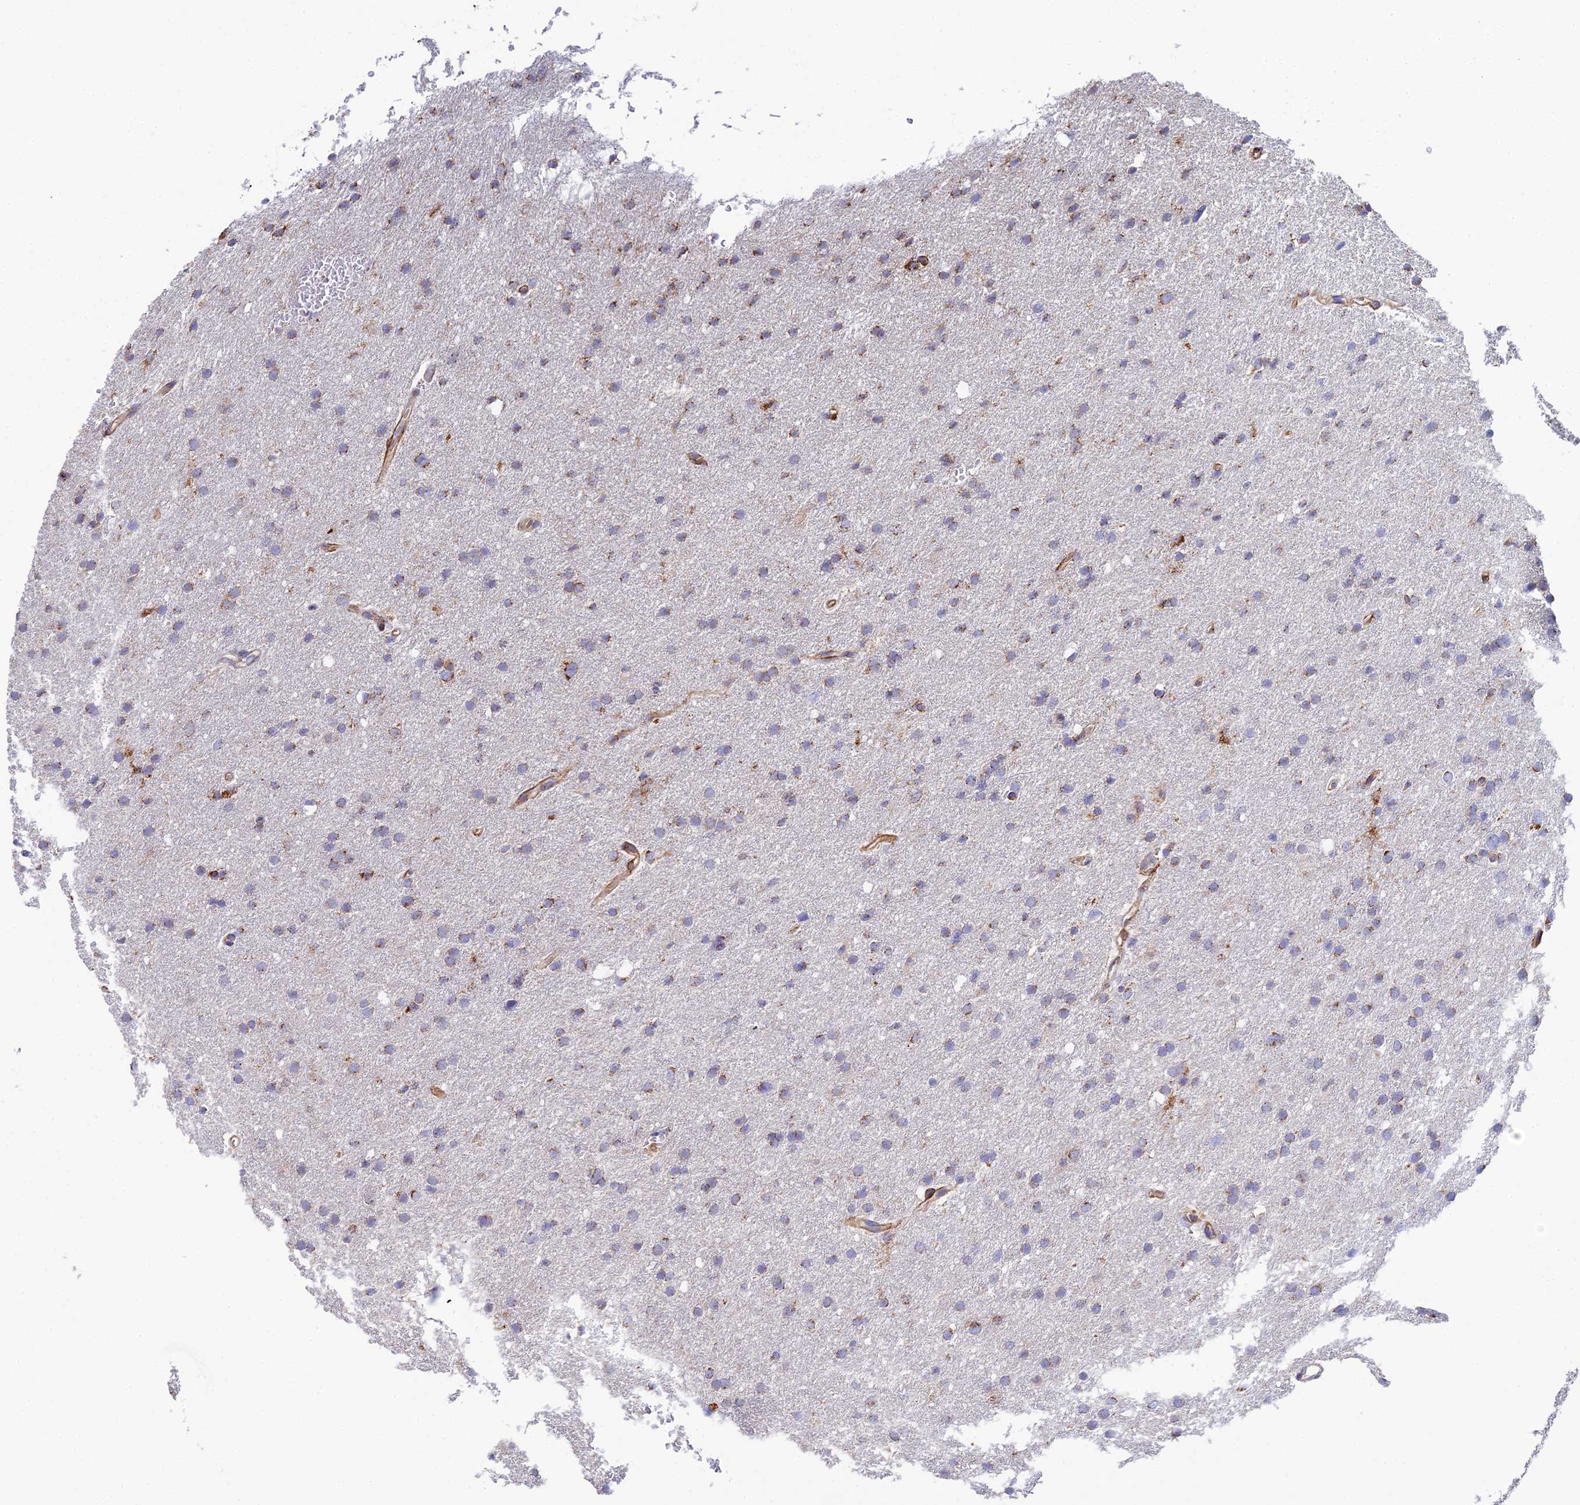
{"staining": {"intensity": "moderate", "quantity": ">75%", "location": "cytoplasmic/membranous"}, "tissue": "glioma", "cell_type": "Tumor cells", "image_type": "cancer", "snomed": [{"axis": "morphology", "description": "Glioma, malignant, High grade"}, {"axis": "topography", "description": "Cerebral cortex"}], "caption": "High-grade glioma (malignant) stained with immunohistochemistry (IHC) exhibits moderate cytoplasmic/membranous expression in approximately >75% of tumor cells. (DAB = brown stain, brightfield microscopy at high magnification).", "gene": "CSPG4", "patient": {"sex": "female", "age": 36}}